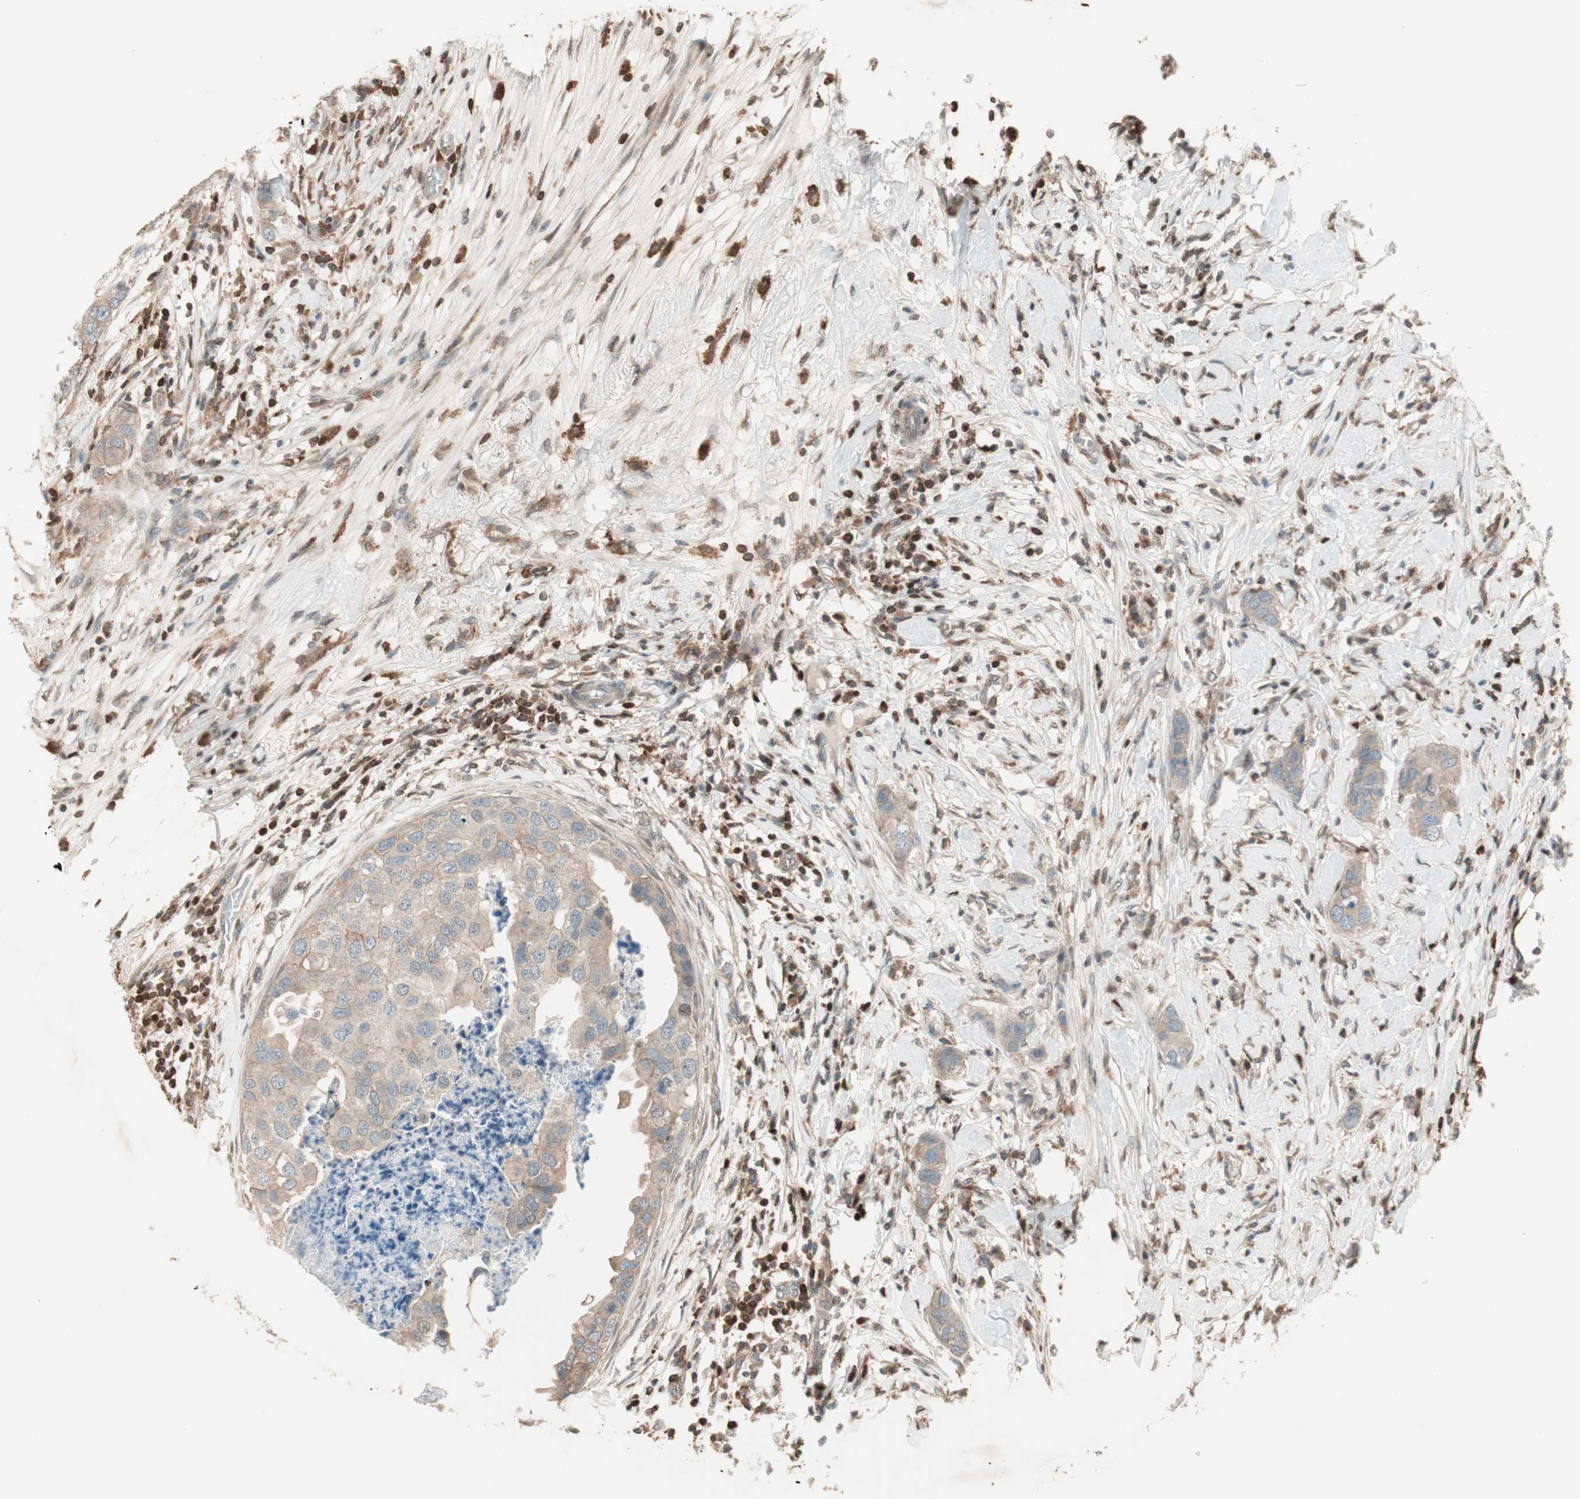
{"staining": {"intensity": "moderate", "quantity": ">75%", "location": "cytoplasmic/membranous"}, "tissue": "breast cancer", "cell_type": "Tumor cells", "image_type": "cancer", "snomed": [{"axis": "morphology", "description": "Duct carcinoma"}, {"axis": "topography", "description": "Breast"}], "caption": "High-power microscopy captured an immunohistochemistry image of breast cancer (intraductal carcinoma), revealing moderate cytoplasmic/membranous positivity in about >75% of tumor cells.", "gene": "BIN1", "patient": {"sex": "female", "age": 50}}